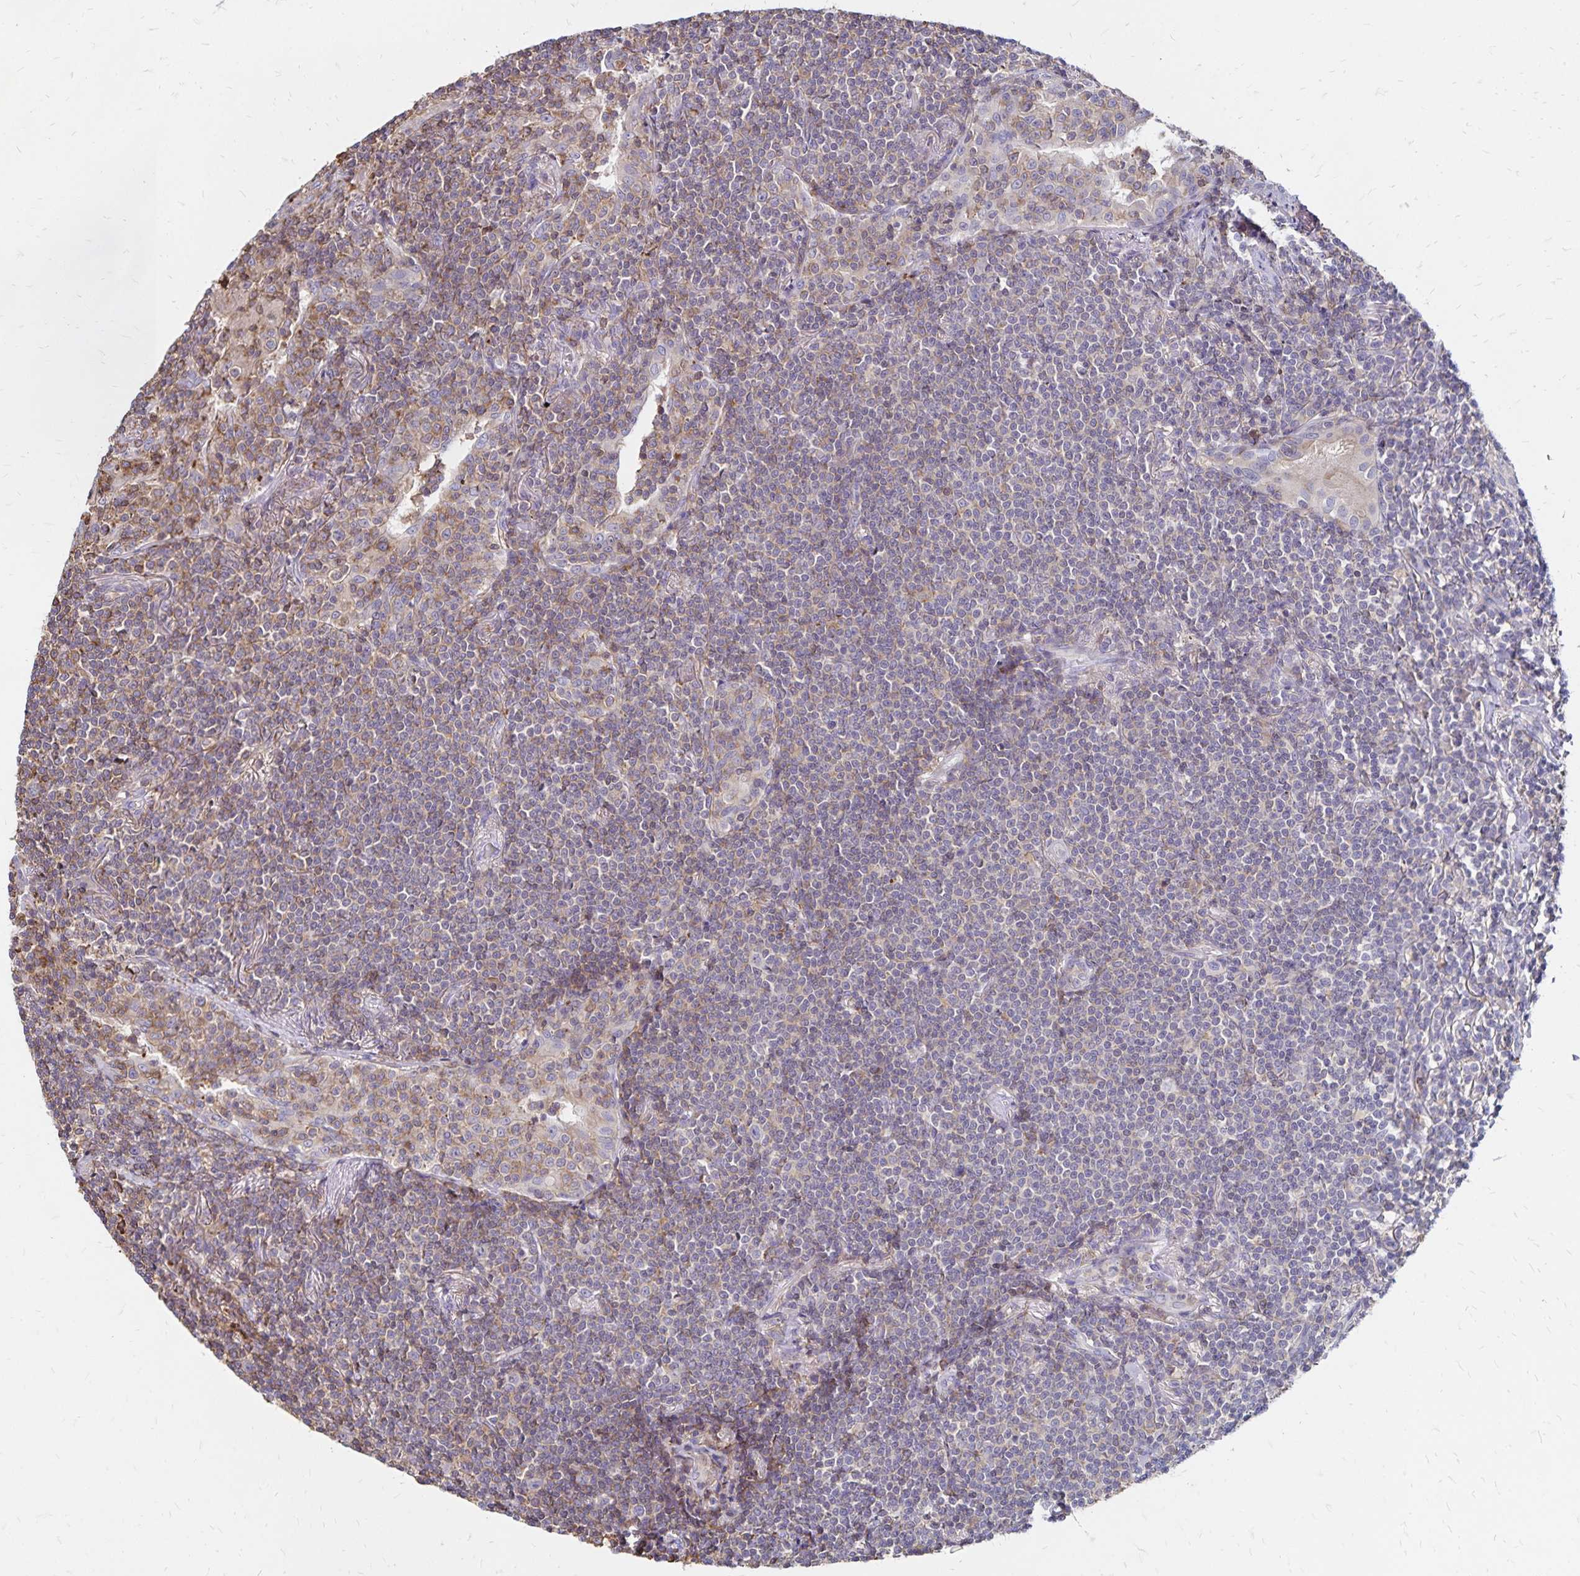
{"staining": {"intensity": "moderate", "quantity": "25%-75%", "location": "cytoplasmic/membranous"}, "tissue": "lymphoma", "cell_type": "Tumor cells", "image_type": "cancer", "snomed": [{"axis": "morphology", "description": "Malignant lymphoma, non-Hodgkin's type, Low grade"}, {"axis": "topography", "description": "Lung"}], "caption": "Brown immunohistochemical staining in low-grade malignant lymphoma, non-Hodgkin's type reveals moderate cytoplasmic/membranous staining in about 25%-75% of tumor cells.", "gene": "NAGPA", "patient": {"sex": "female", "age": 71}}